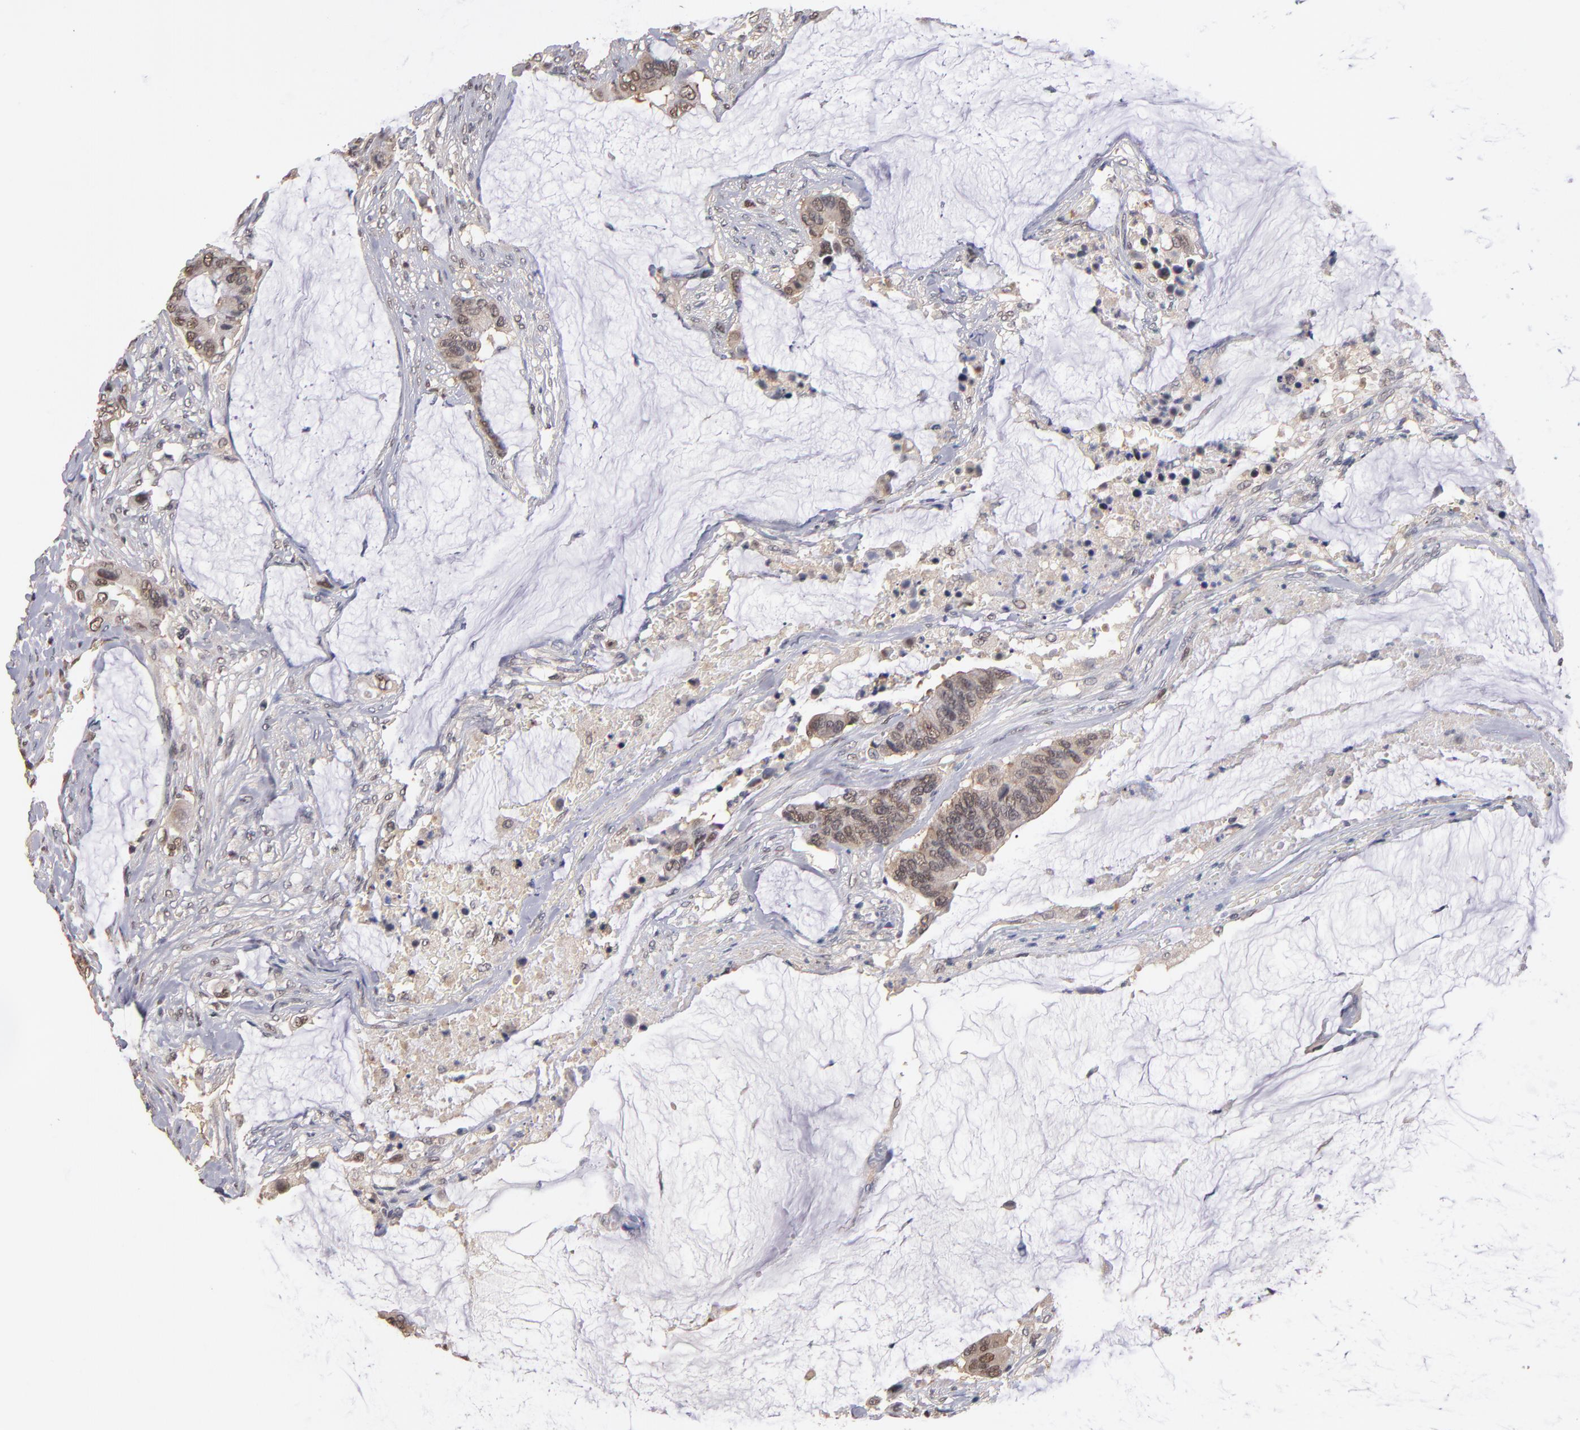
{"staining": {"intensity": "weak", "quantity": "25%-75%", "location": "cytoplasmic/membranous,nuclear"}, "tissue": "colorectal cancer", "cell_type": "Tumor cells", "image_type": "cancer", "snomed": [{"axis": "morphology", "description": "Adenocarcinoma, NOS"}, {"axis": "topography", "description": "Rectum"}], "caption": "Colorectal cancer stained with IHC demonstrates weak cytoplasmic/membranous and nuclear expression in about 25%-75% of tumor cells.", "gene": "PSMD10", "patient": {"sex": "female", "age": 59}}